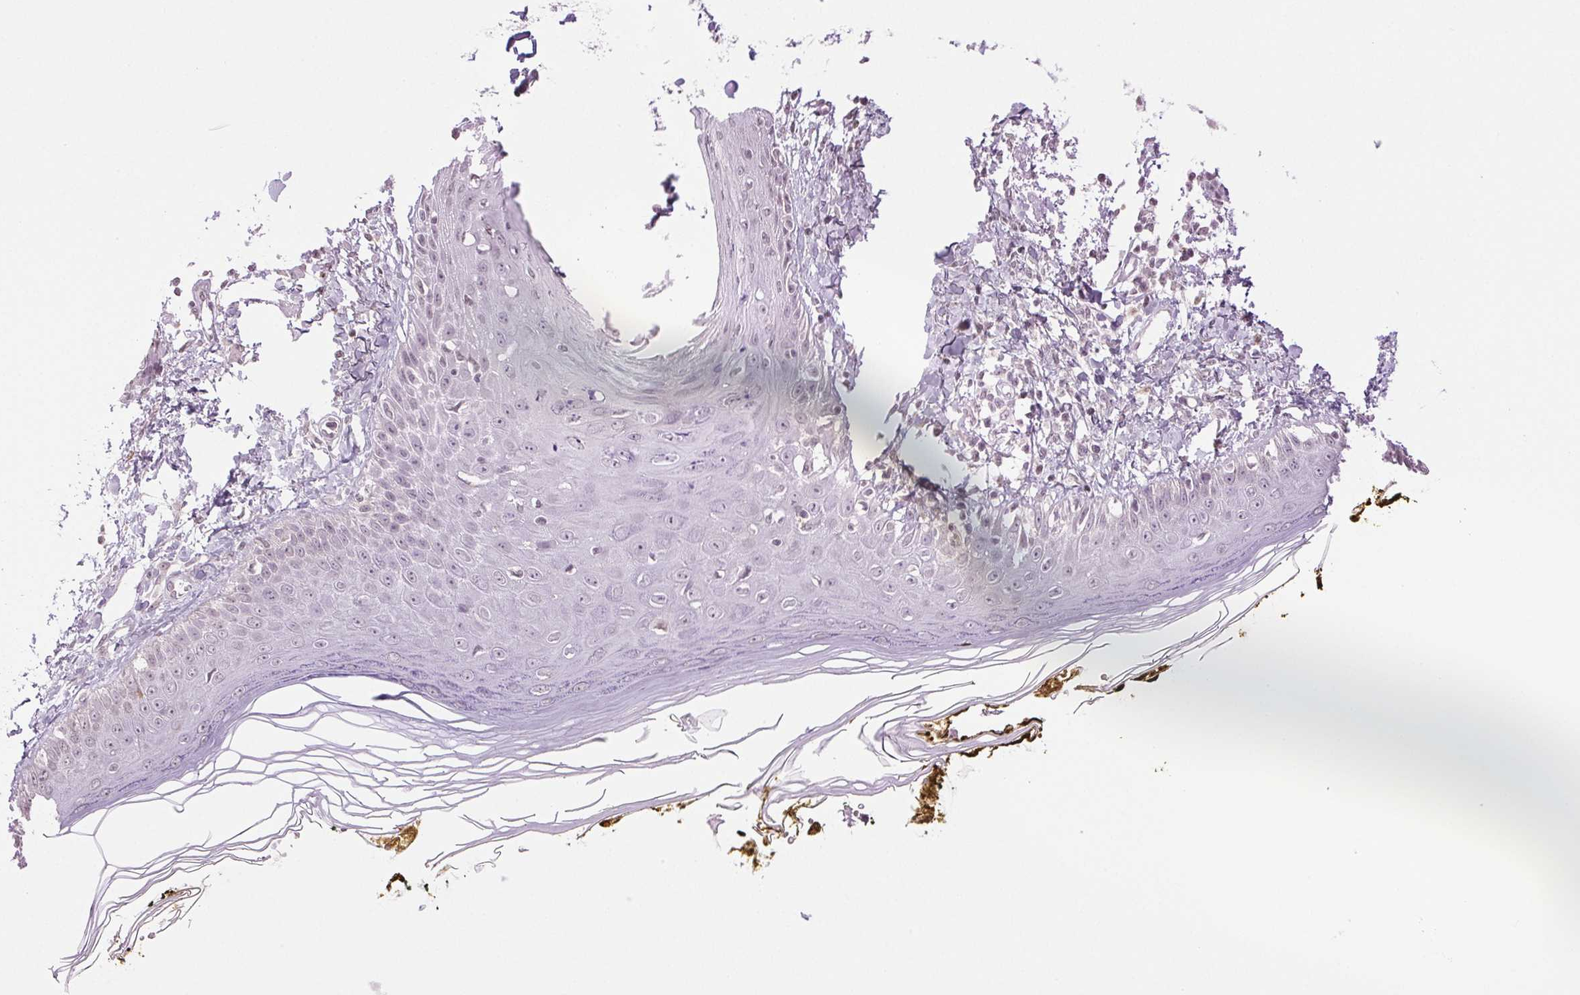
{"staining": {"intensity": "negative", "quantity": "none", "location": "none"}, "tissue": "skin", "cell_type": "Fibroblasts", "image_type": "normal", "snomed": [{"axis": "morphology", "description": "Normal tissue, NOS"}, {"axis": "topography", "description": "Skin"}], "caption": "DAB (3,3'-diaminobenzidine) immunohistochemical staining of benign human skin displays no significant positivity in fibroblasts.", "gene": "TNNT3", "patient": {"sex": "male", "age": 76}}